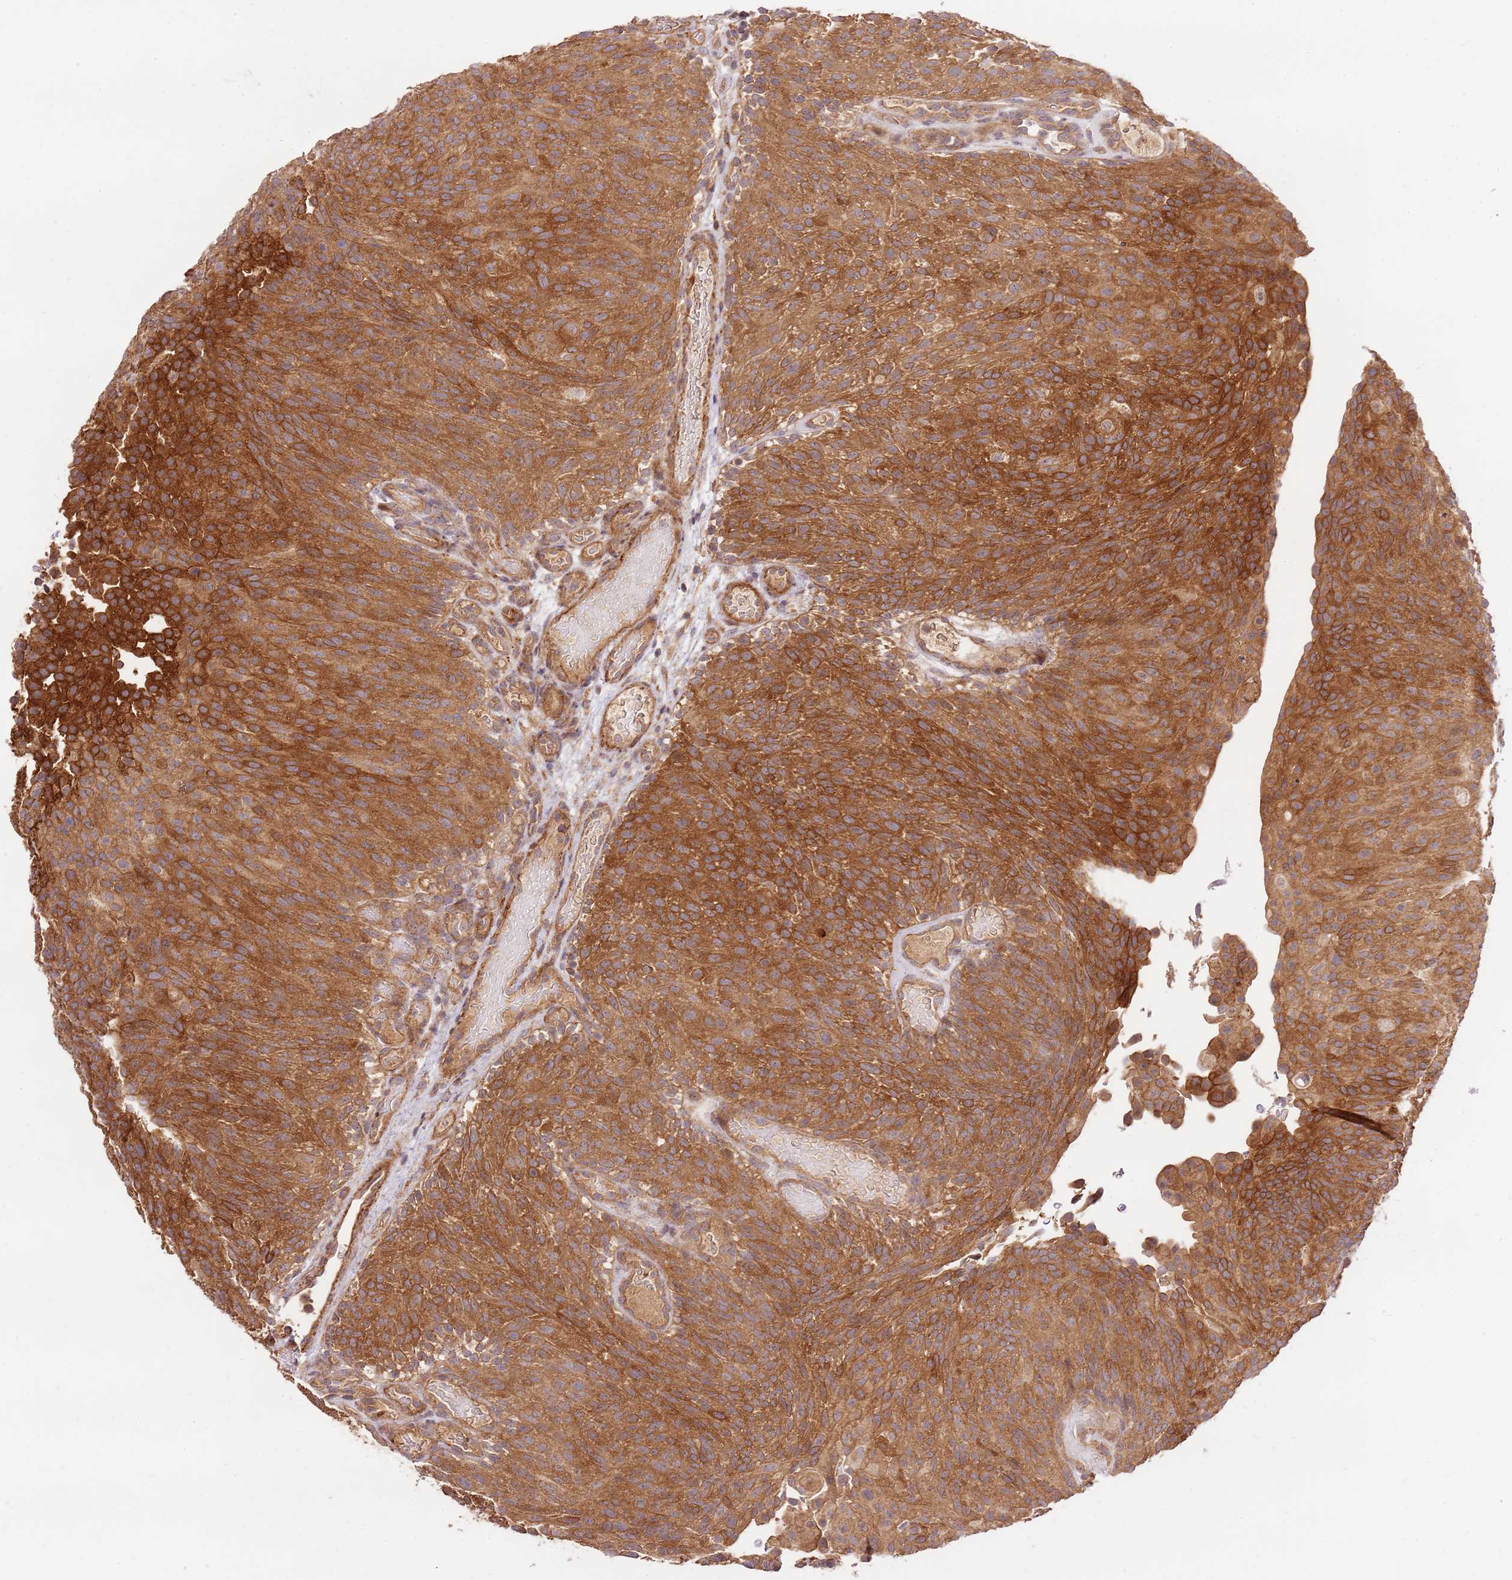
{"staining": {"intensity": "strong", "quantity": ">75%", "location": "cytoplasmic/membranous"}, "tissue": "urothelial cancer", "cell_type": "Tumor cells", "image_type": "cancer", "snomed": [{"axis": "morphology", "description": "Urothelial carcinoma, Low grade"}, {"axis": "topography", "description": "Urinary bladder"}], "caption": "Urothelial cancer stained with immunohistochemistry reveals strong cytoplasmic/membranous staining in about >75% of tumor cells. The protein is stained brown, and the nuclei are stained in blue (DAB (3,3'-diaminobenzidine) IHC with brightfield microscopy, high magnification).", "gene": "GAREM1", "patient": {"sex": "male", "age": 78}}